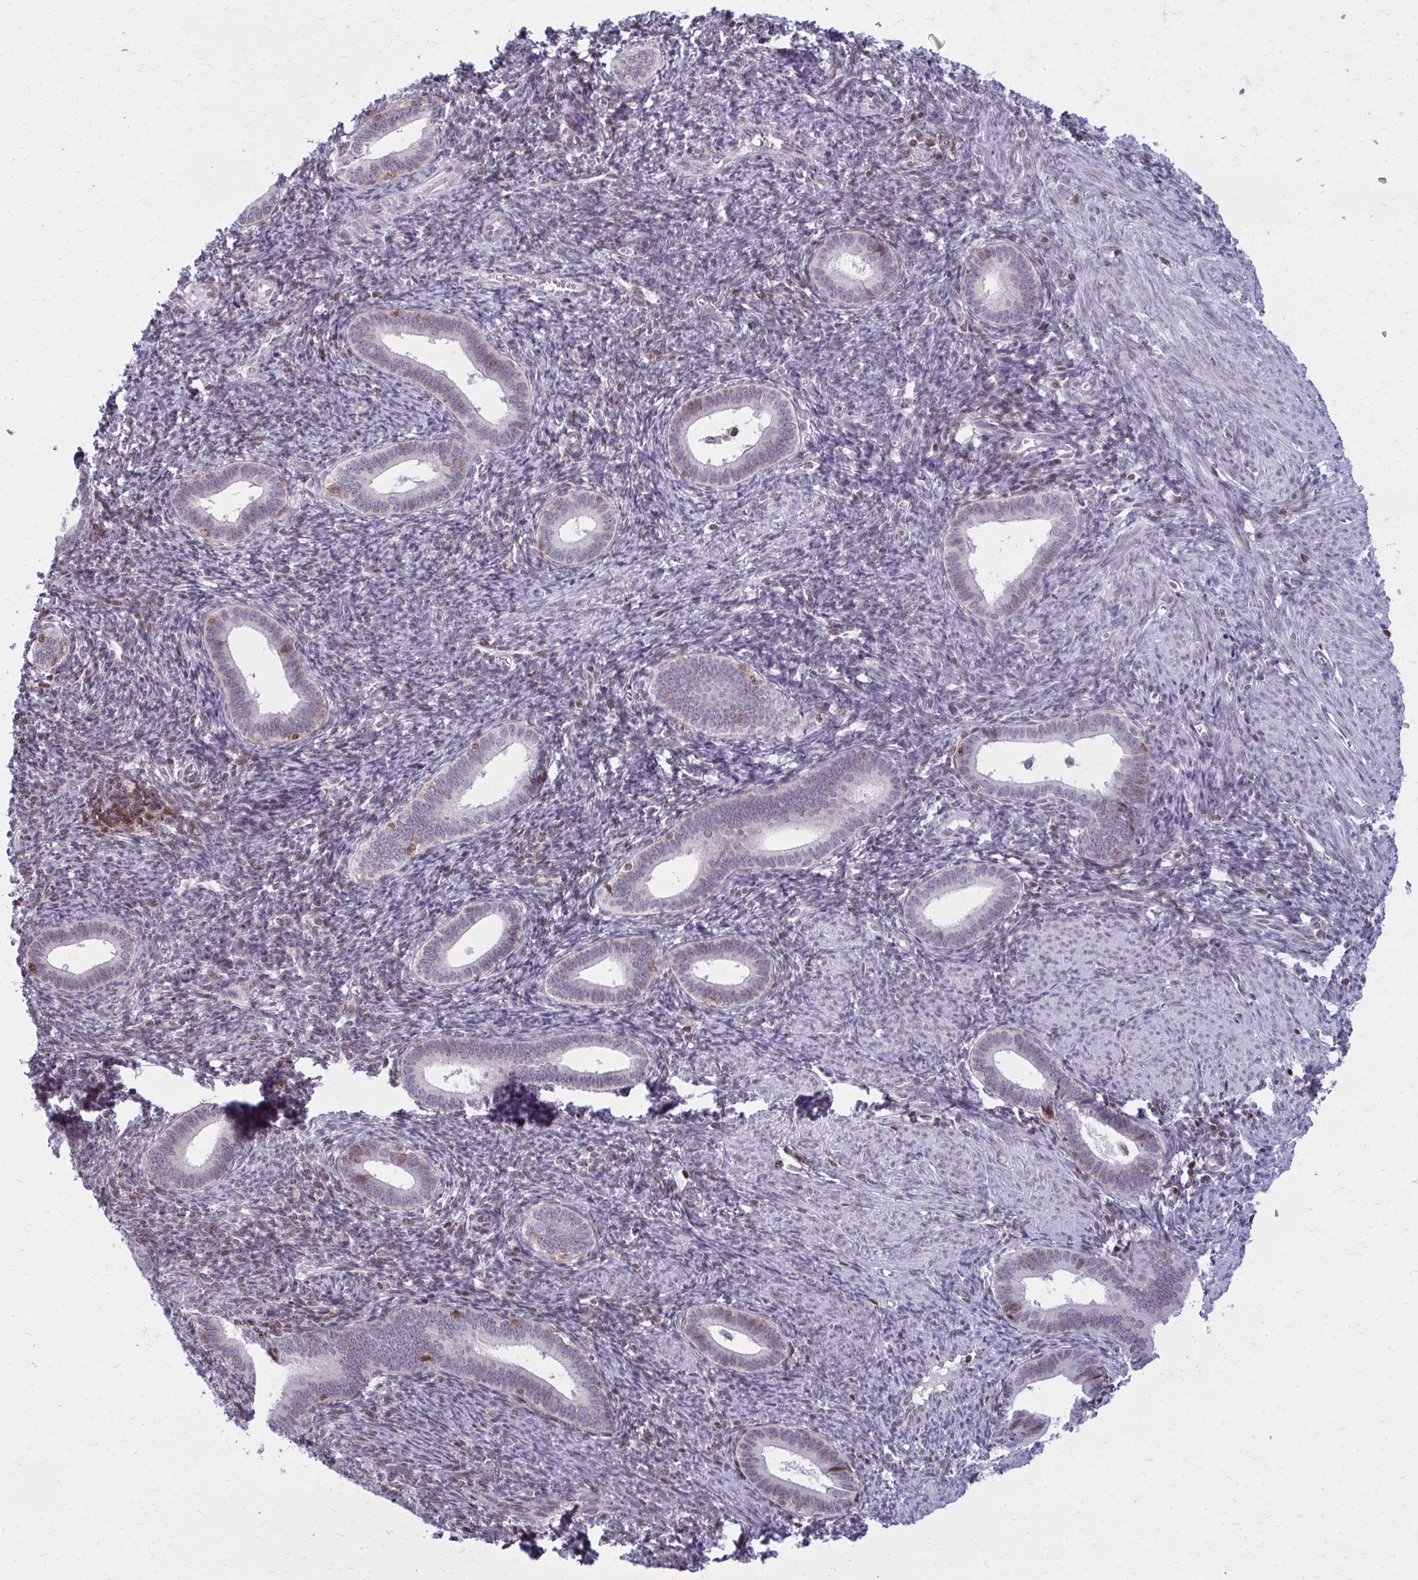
{"staining": {"intensity": "negative", "quantity": "none", "location": "none"}, "tissue": "endometrium", "cell_type": "Cells in endometrial stroma", "image_type": "normal", "snomed": [{"axis": "morphology", "description": "Normal tissue, NOS"}, {"axis": "topography", "description": "Endometrium"}], "caption": "The micrograph displays no significant staining in cells in endometrial stroma of endometrium.", "gene": "AP5M1", "patient": {"sex": "female", "age": 41}}